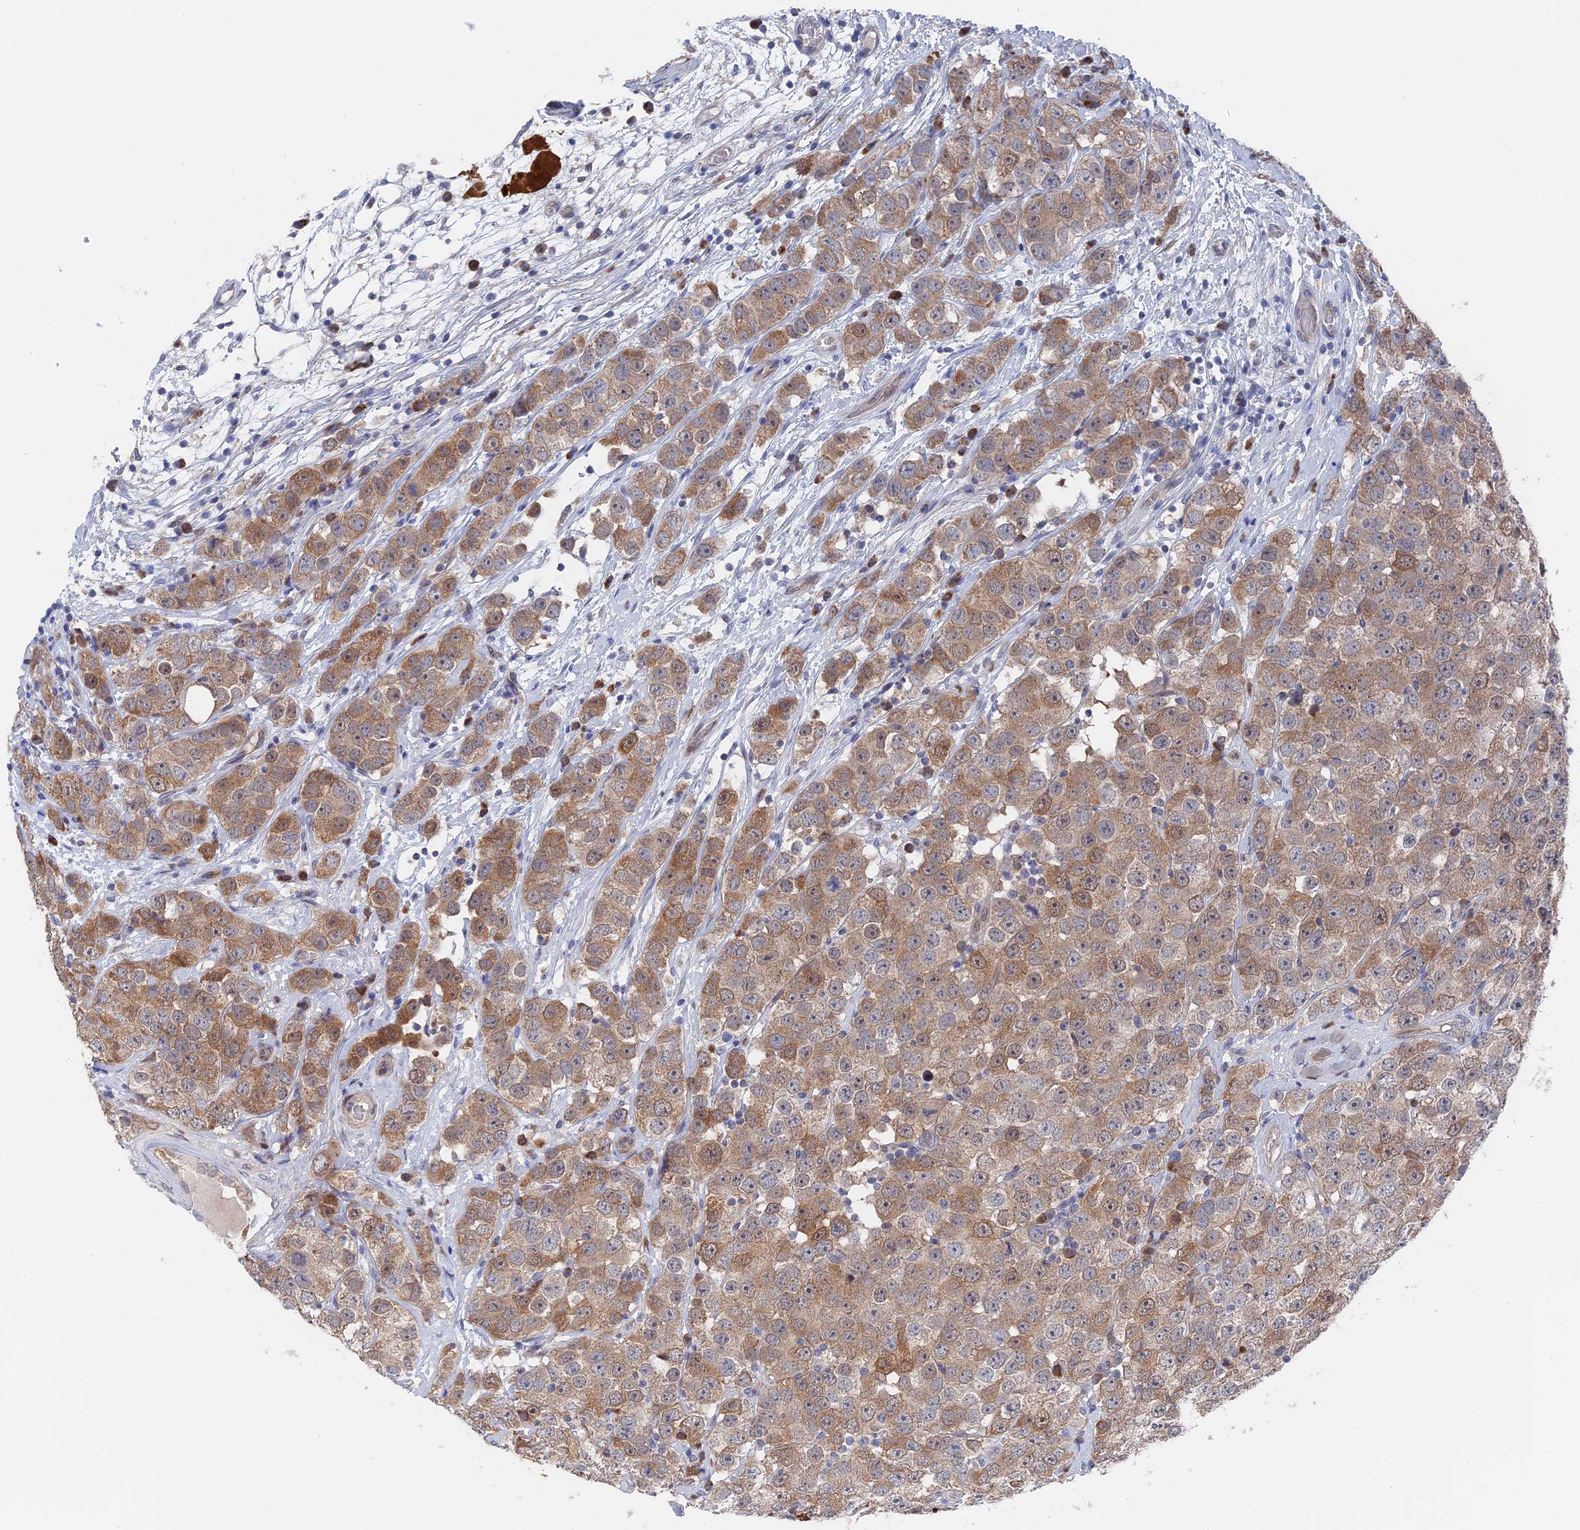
{"staining": {"intensity": "moderate", "quantity": ">75%", "location": "cytoplasmic/membranous"}, "tissue": "testis cancer", "cell_type": "Tumor cells", "image_type": "cancer", "snomed": [{"axis": "morphology", "description": "Seminoma, NOS"}, {"axis": "topography", "description": "Testis"}], "caption": "A micrograph of human testis cancer (seminoma) stained for a protein displays moderate cytoplasmic/membranous brown staining in tumor cells. Ihc stains the protein in brown and the nuclei are stained blue.", "gene": "TMEM161A", "patient": {"sex": "male", "age": 28}}